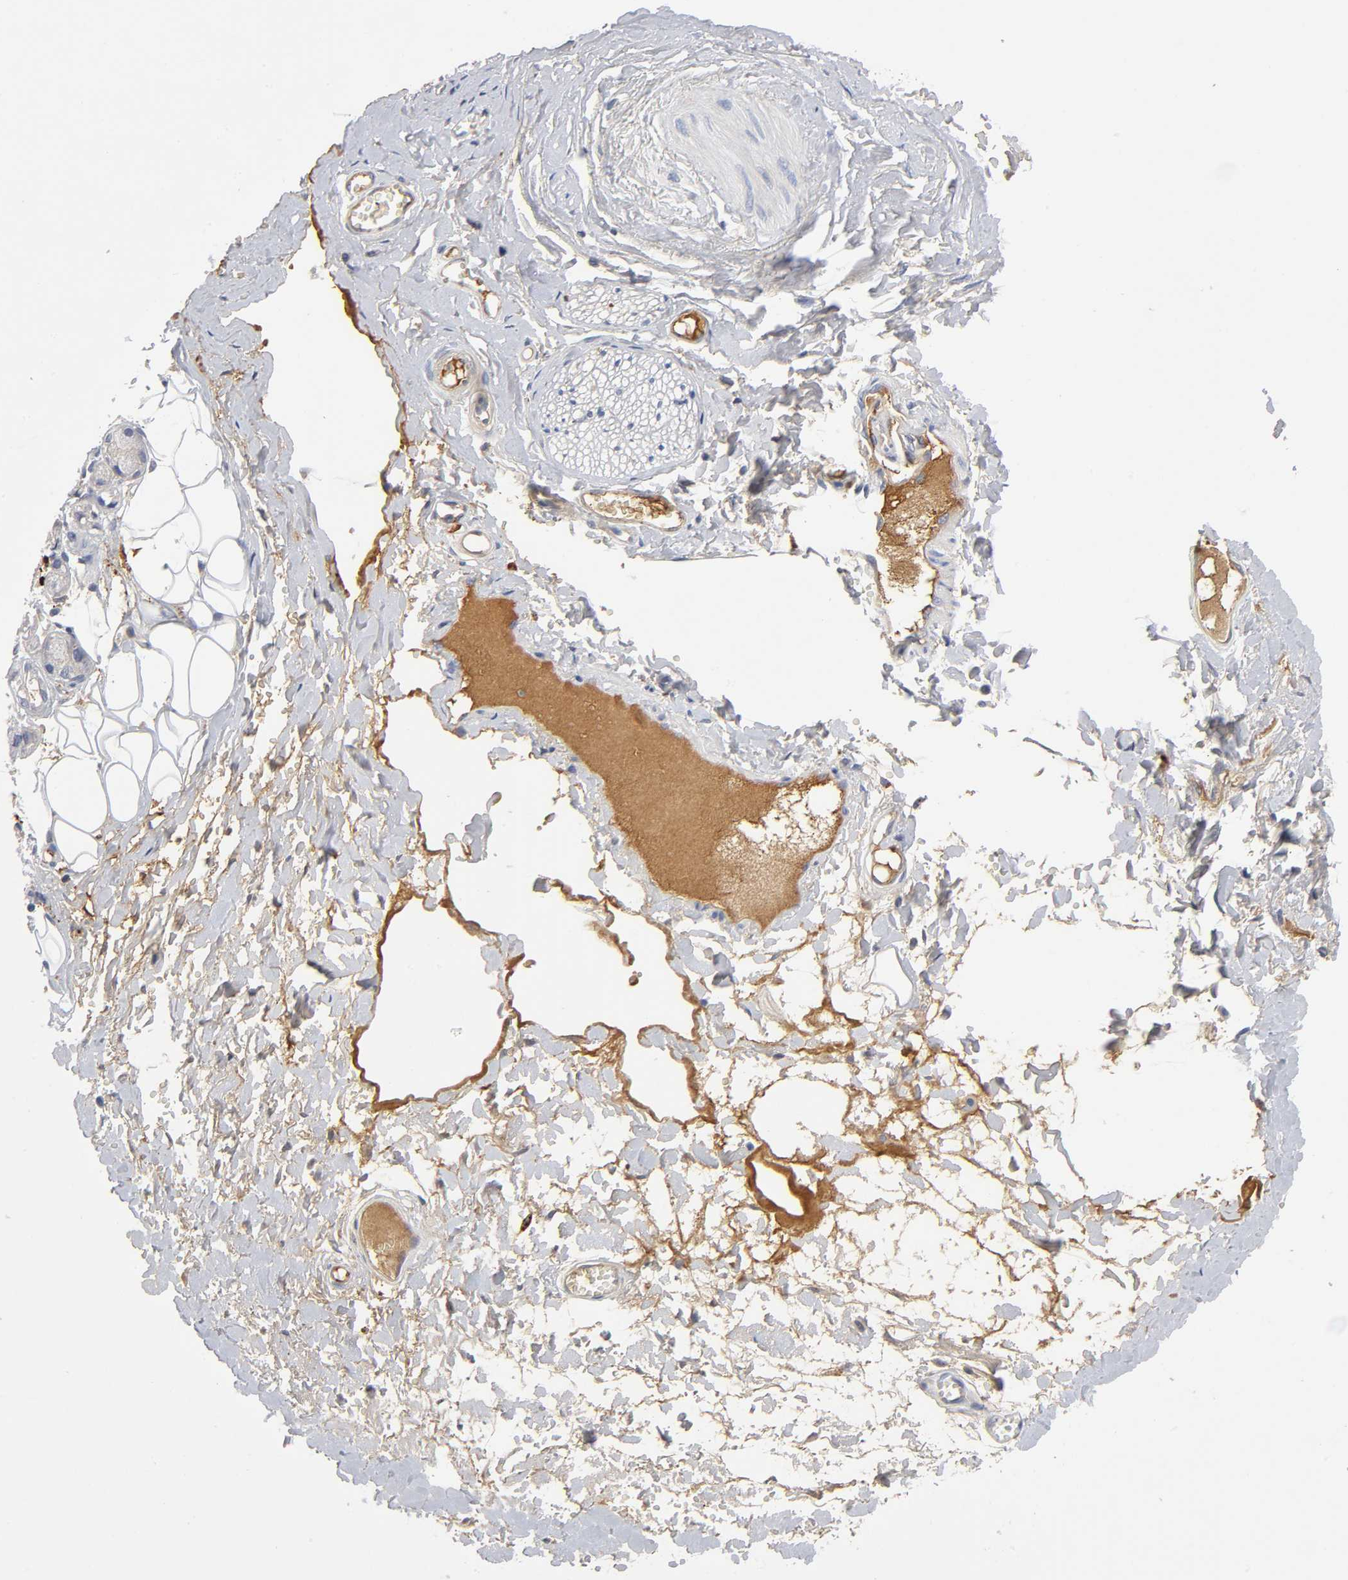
{"staining": {"intensity": "negative", "quantity": "none", "location": "none"}, "tissue": "adipose tissue", "cell_type": "Adipocytes", "image_type": "normal", "snomed": [{"axis": "morphology", "description": "Normal tissue, NOS"}, {"axis": "morphology", "description": "Inflammation, NOS"}, {"axis": "topography", "description": "Salivary gland"}, {"axis": "topography", "description": "Peripheral nerve tissue"}], "caption": "Adipose tissue stained for a protein using IHC exhibits no expression adipocytes.", "gene": "NOVA1", "patient": {"sex": "female", "age": 75}}